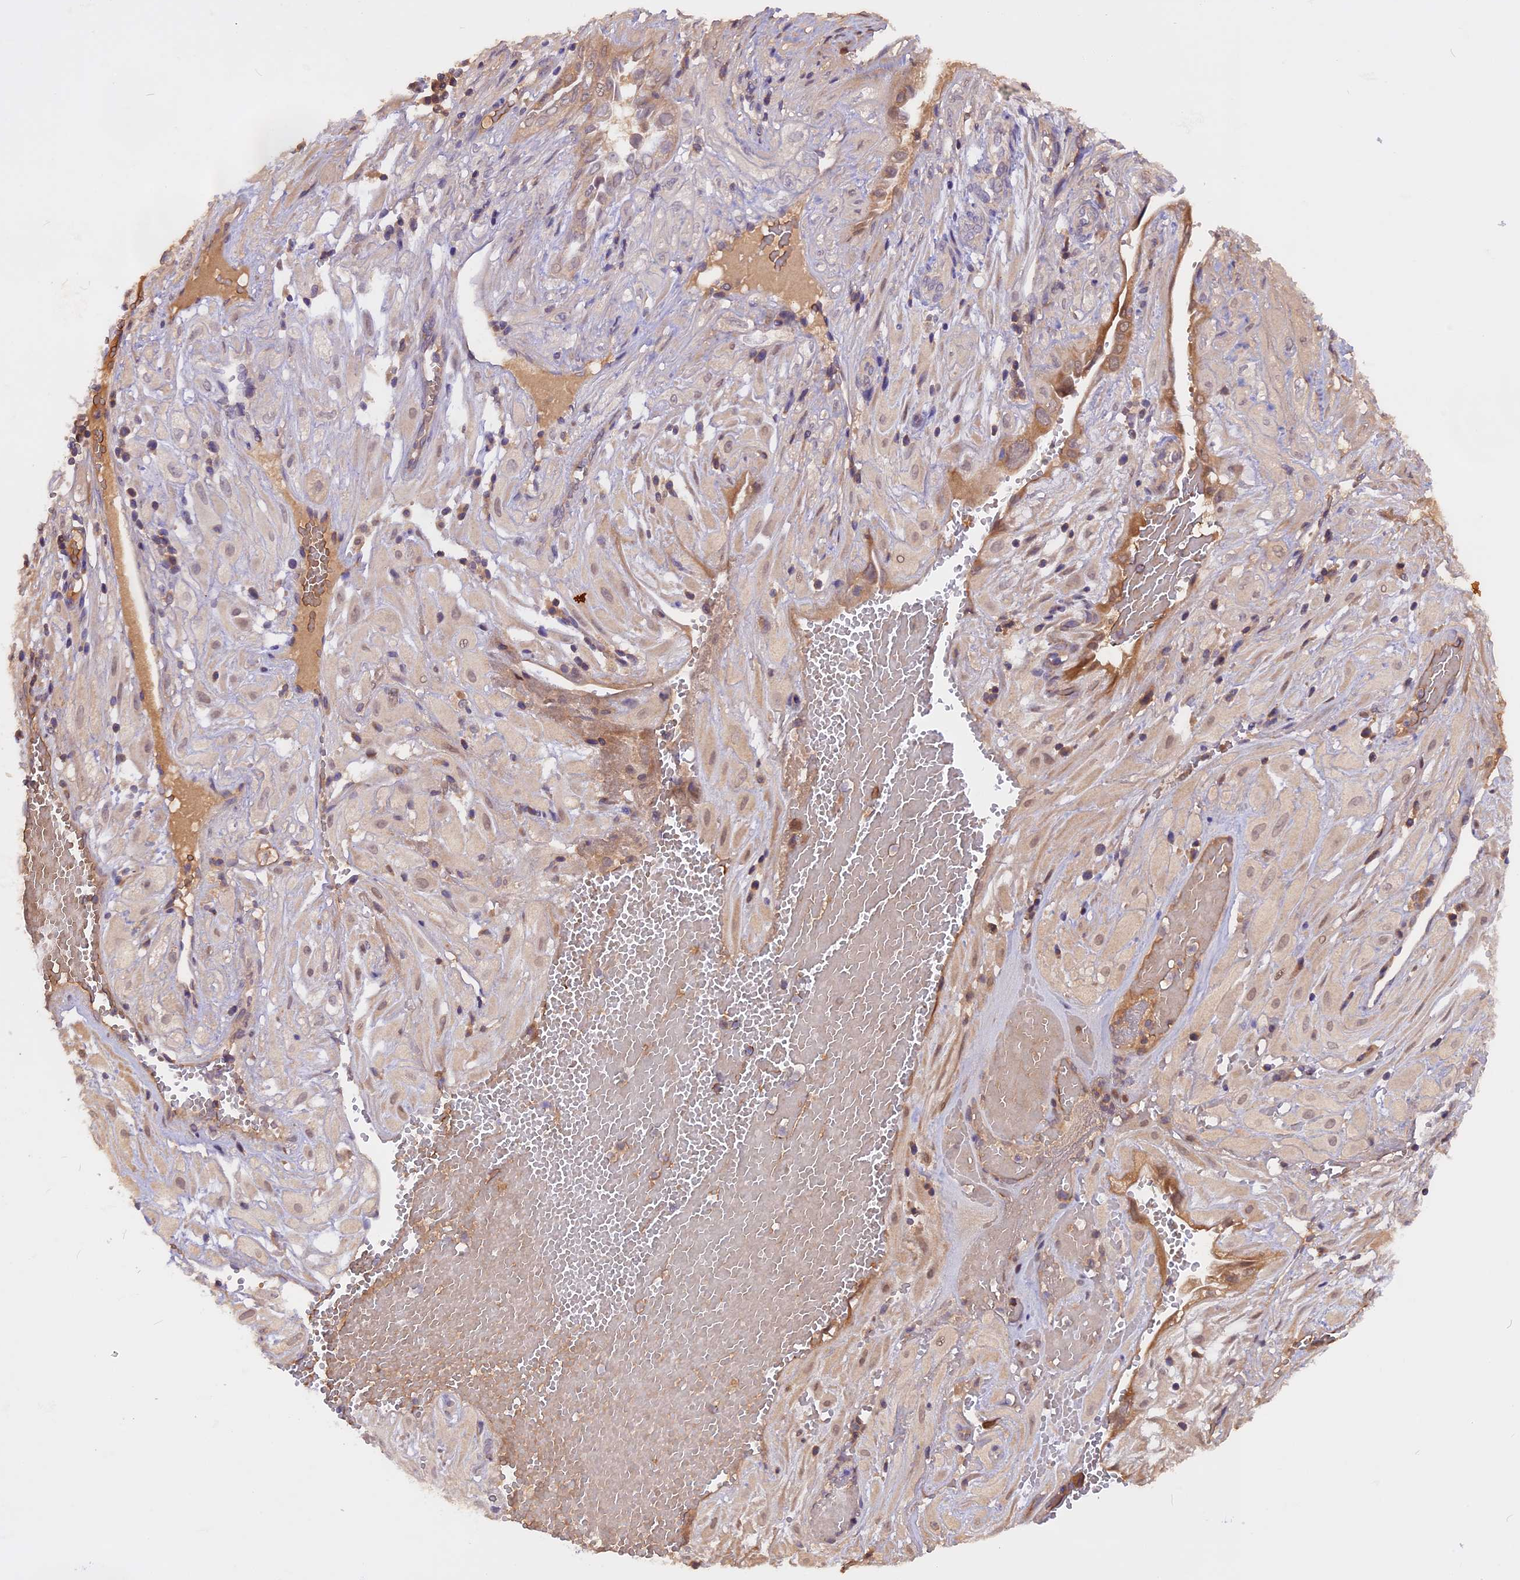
{"staining": {"intensity": "weak", "quantity": ">75%", "location": "nuclear"}, "tissue": "cervical cancer", "cell_type": "Tumor cells", "image_type": "cancer", "snomed": [{"axis": "morphology", "description": "Squamous cell carcinoma, NOS"}, {"axis": "topography", "description": "Cervix"}], "caption": "There is low levels of weak nuclear expression in tumor cells of squamous cell carcinoma (cervical), as demonstrated by immunohistochemical staining (brown color).", "gene": "MARK4", "patient": {"sex": "female", "age": 36}}